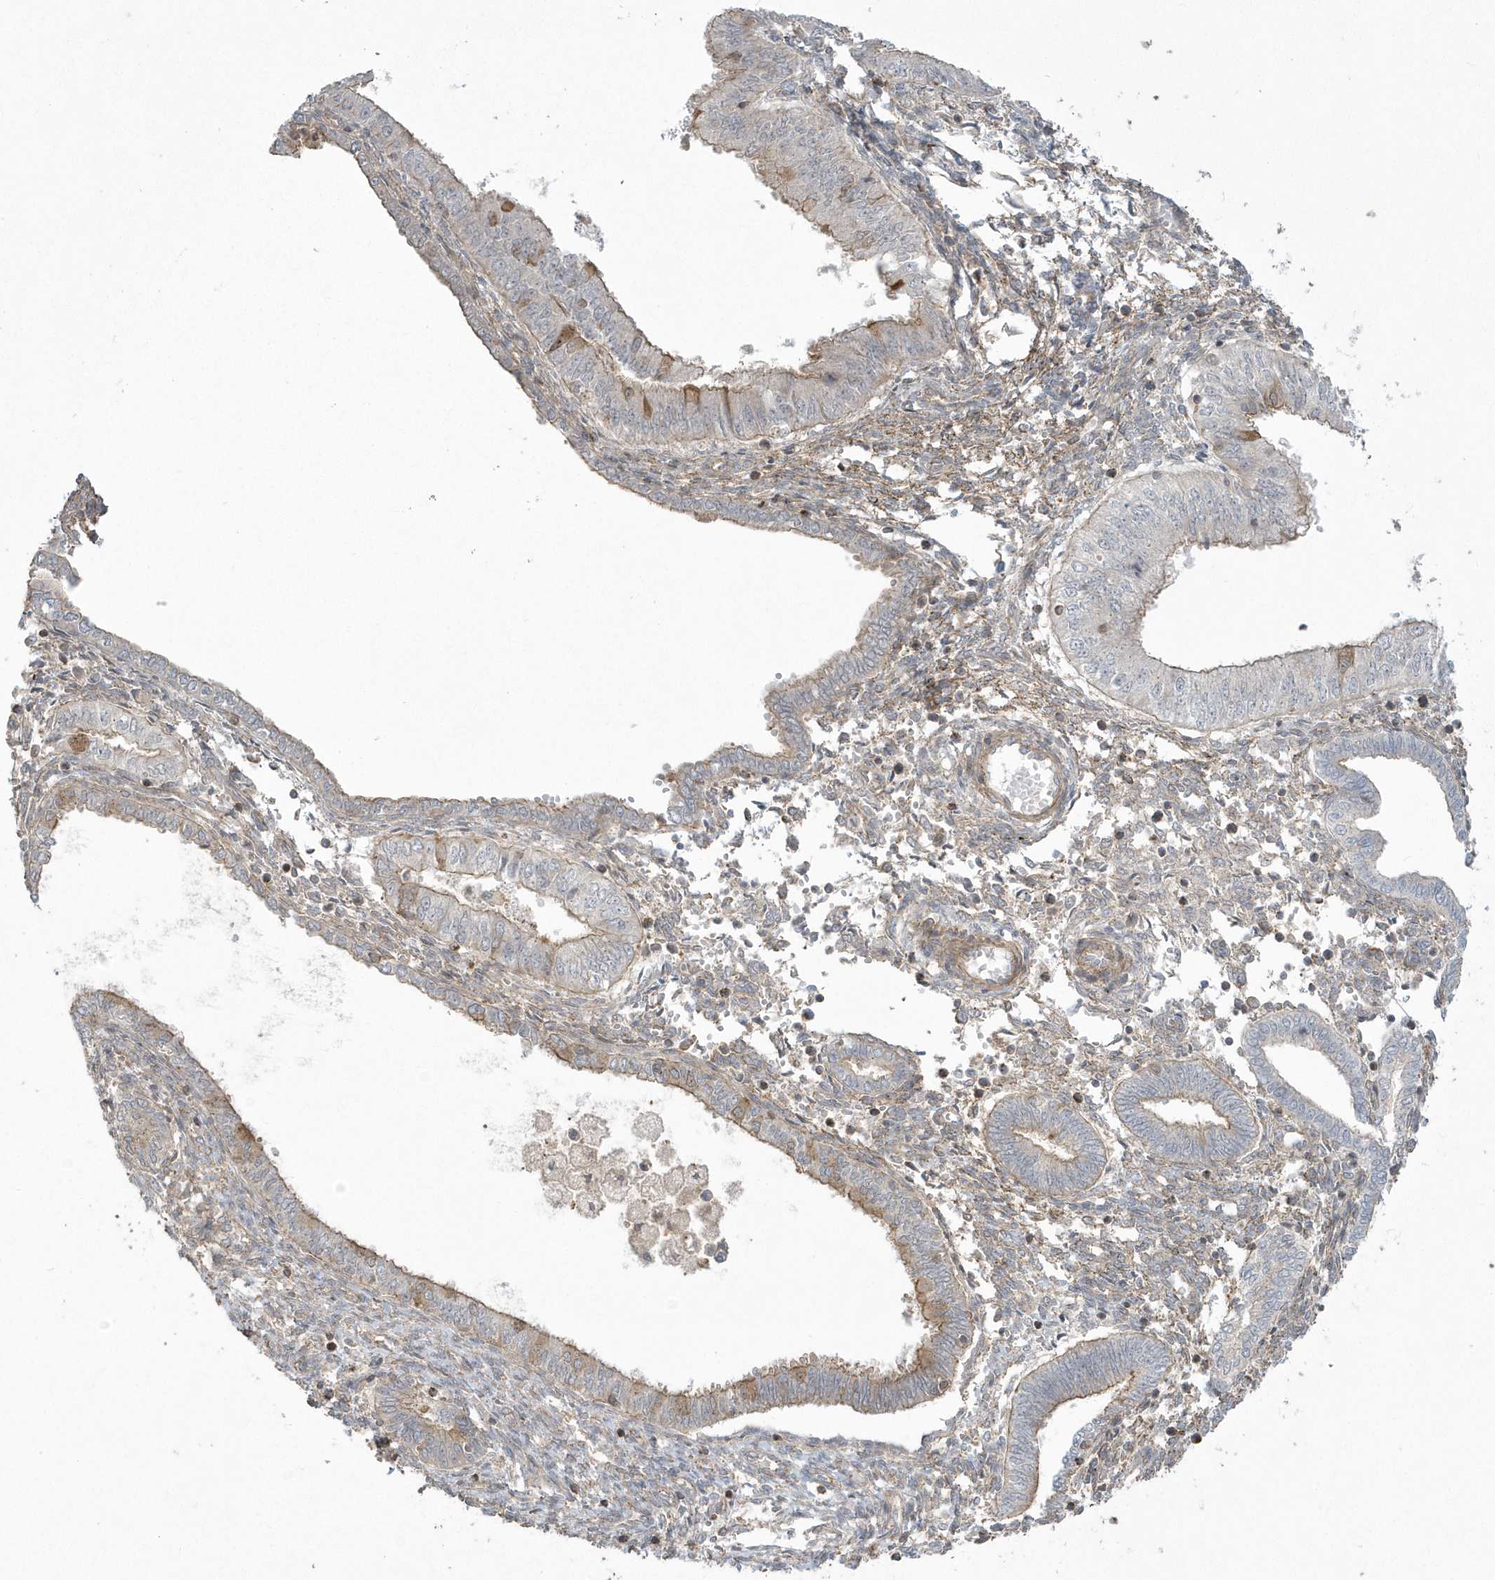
{"staining": {"intensity": "weak", "quantity": "<25%", "location": "cytoplasmic/membranous"}, "tissue": "endometrial cancer", "cell_type": "Tumor cells", "image_type": "cancer", "snomed": [{"axis": "morphology", "description": "Normal tissue, NOS"}, {"axis": "morphology", "description": "Adenocarcinoma, NOS"}, {"axis": "topography", "description": "Endometrium"}], "caption": "The histopathology image shows no staining of tumor cells in adenocarcinoma (endometrial). The staining is performed using DAB brown chromogen with nuclei counter-stained in using hematoxylin.", "gene": "ARMC8", "patient": {"sex": "female", "age": 53}}